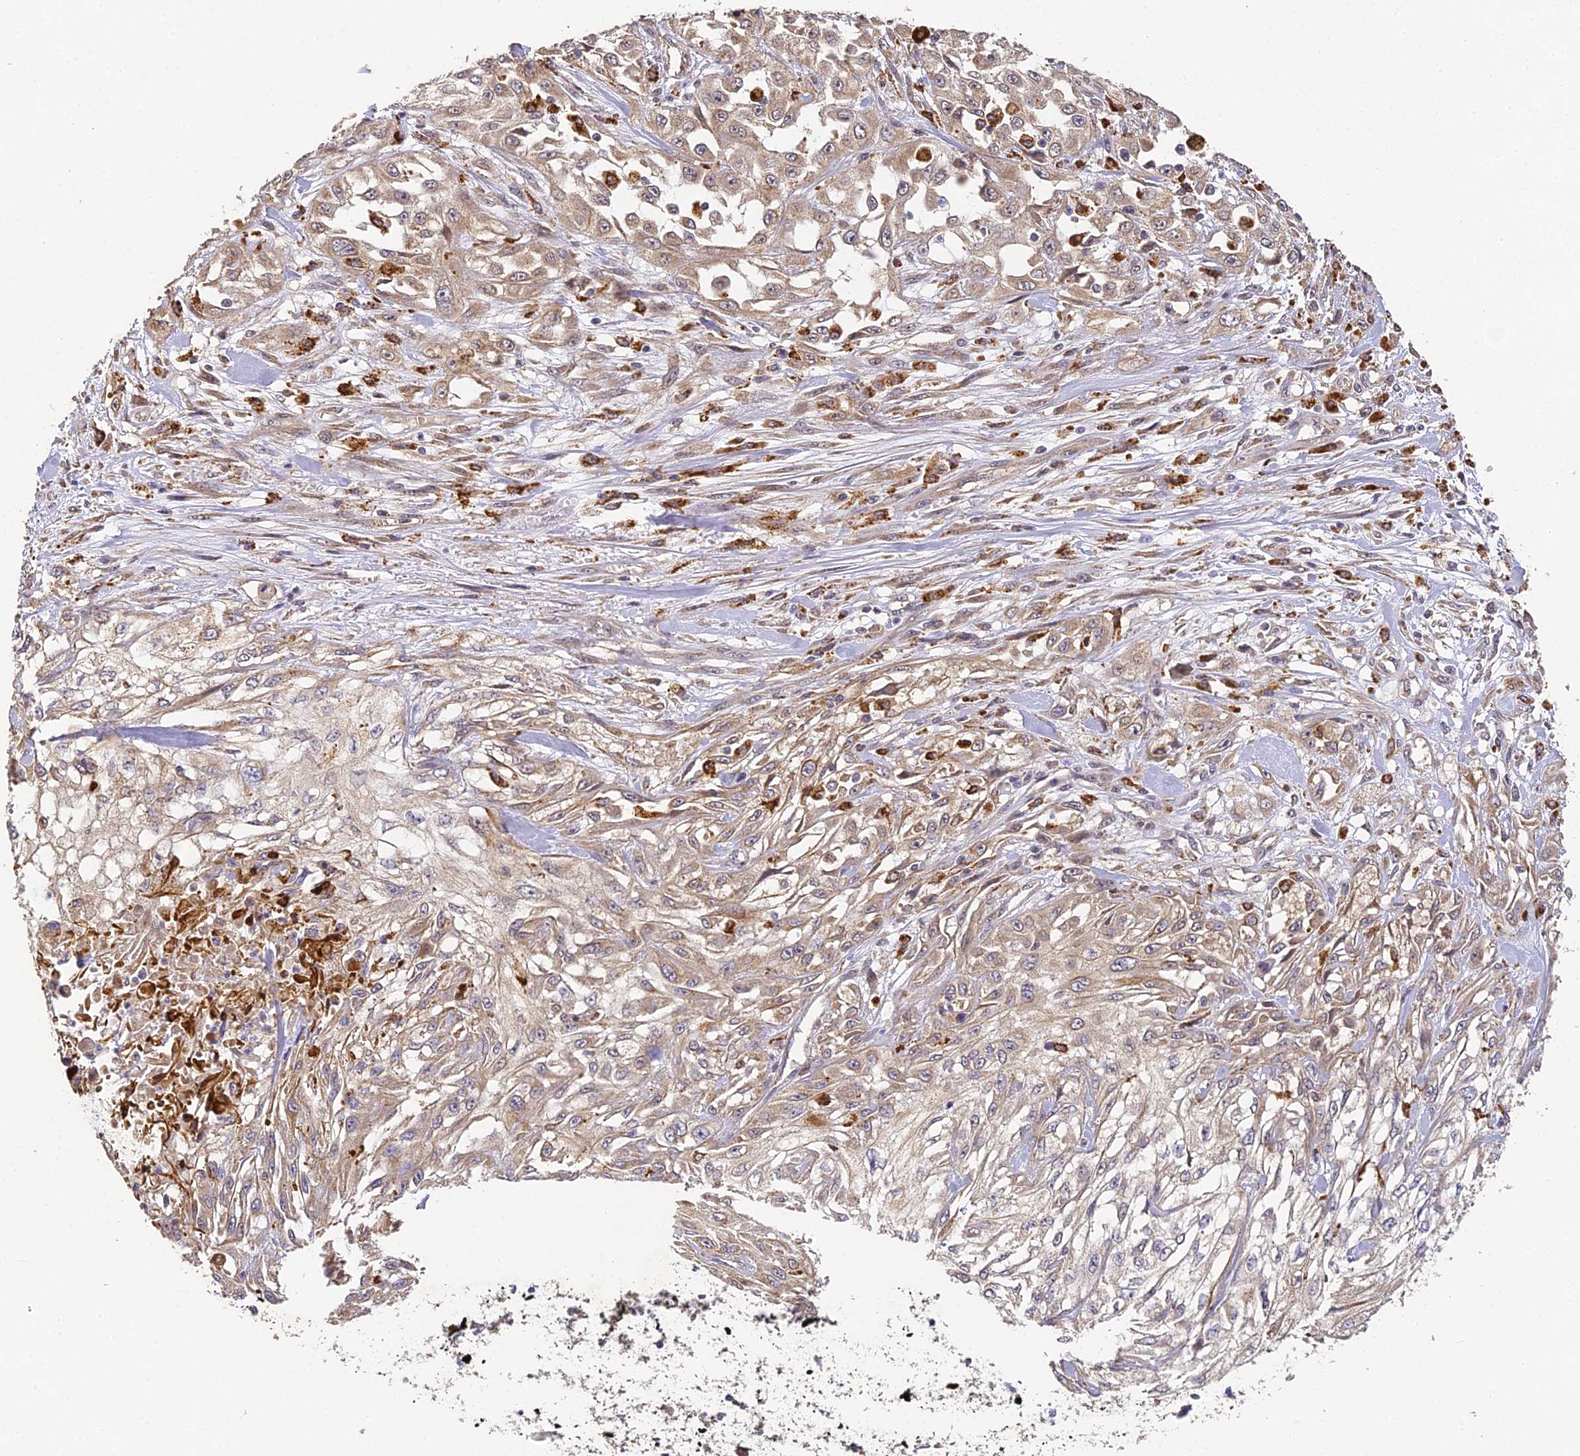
{"staining": {"intensity": "moderate", "quantity": ">75%", "location": "cytoplasmic/membranous"}, "tissue": "skin cancer", "cell_type": "Tumor cells", "image_type": "cancer", "snomed": [{"axis": "morphology", "description": "Squamous cell carcinoma, NOS"}, {"axis": "morphology", "description": "Squamous cell carcinoma, metastatic, NOS"}, {"axis": "topography", "description": "Skin"}, {"axis": "topography", "description": "Lymph node"}], "caption": "Squamous cell carcinoma (skin) stained with a brown dye shows moderate cytoplasmic/membranous positive staining in about >75% of tumor cells.", "gene": "YAE1", "patient": {"sex": "male", "age": 75}}